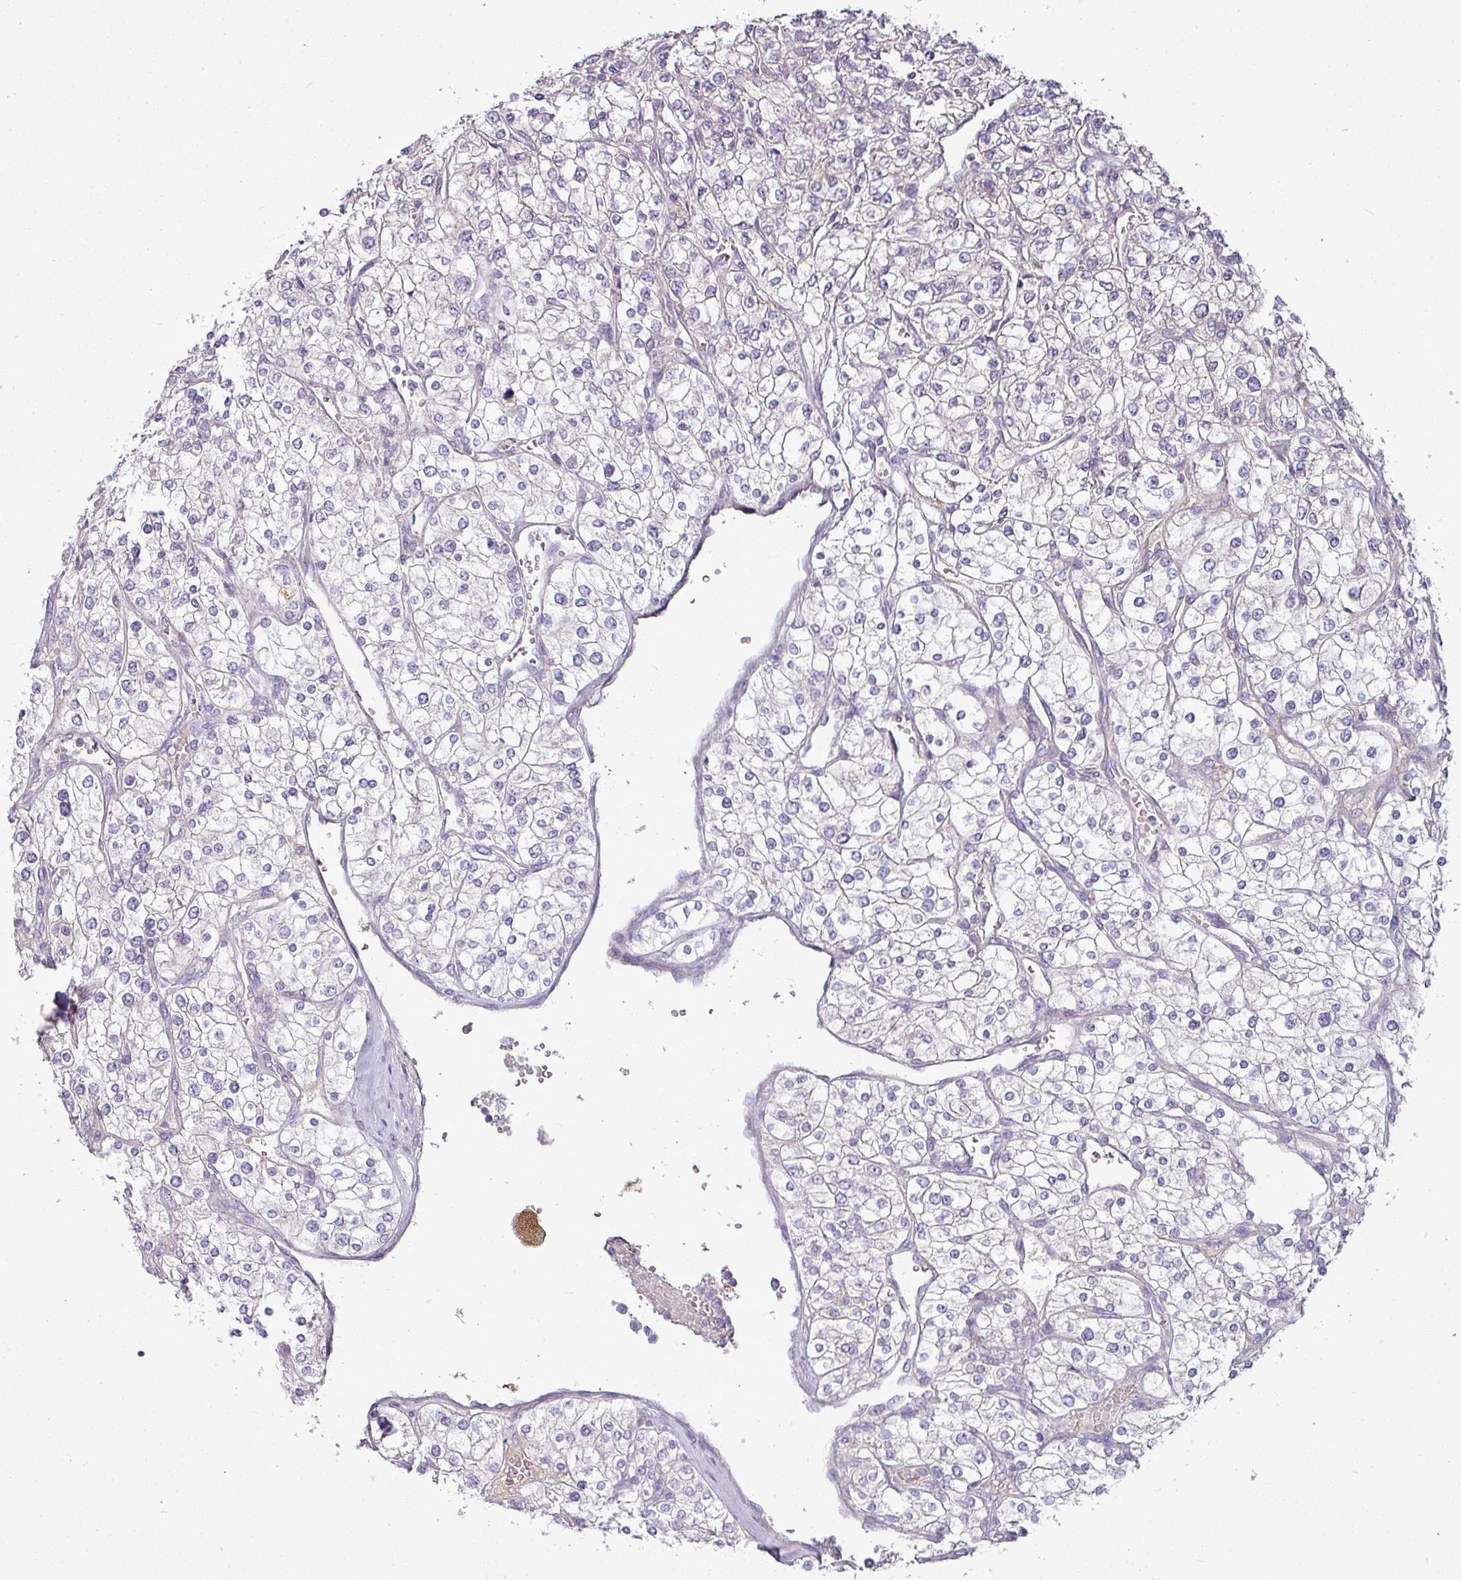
{"staining": {"intensity": "negative", "quantity": "none", "location": "none"}, "tissue": "renal cancer", "cell_type": "Tumor cells", "image_type": "cancer", "snomed": [{"axis": "morphology", "description": "Adenocarcinoma, NOS"}, {"axis": "topography", "description": "Kidney"}], "caption": "Immunohistochemistry (IHC) of renal cancer displays no positivity in tumor cells. (Brightfield microscopy of DAB (3,3'-diaminobenzidine) immunohistochemistry (IHC) at high magnification).", "gene": "APOM", "patient": {"sex": "male", "age": 80}}